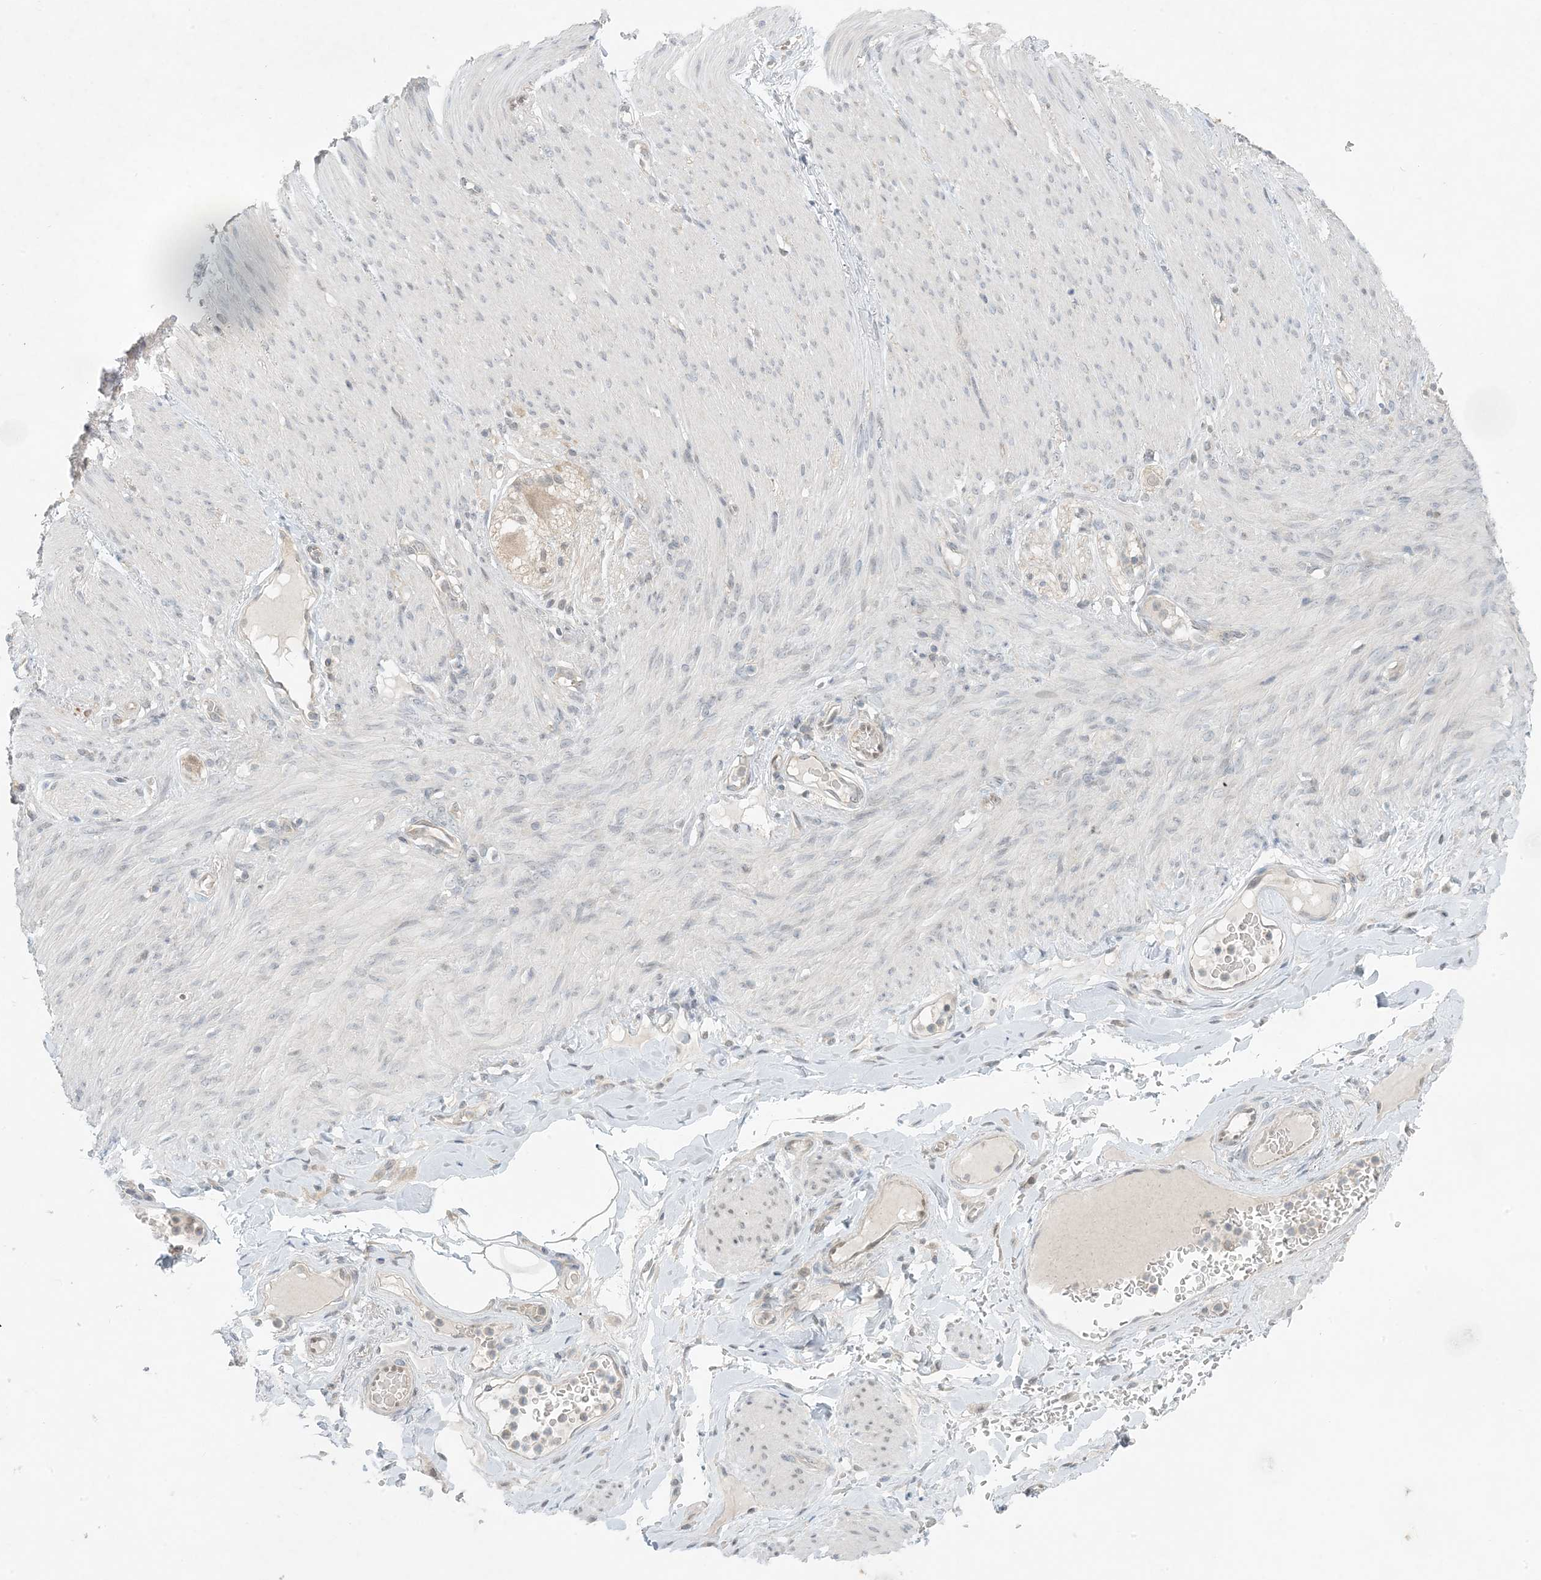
{"staining": {"intensity": "negative", "quantity": "none", "location": "none"}, "tissue": "adipose tissue", "cell_type": "Adipocytes", "image_type": "normal", "snomed": [{"axis": "morphology", "description": "Normal tissue, NOS"}, {"axis": "topography", "description": "Colon"}, {"axis": "topography", "description": "Peripheral nerve tissue"}], "caption": "DAB (3,3'-diaminobenzidine) immunohistochemical staining of normal human adipose tissue exhibits no significant positivity in adipocytes. Brightfield microscopy of immunohistochemistry (IHC) stained with DAB (3,3'-diaminobenzidine) (brown) and hematoxylin (blue), captured at high magnification.", "gene": "OBI1", "patient": {"sex": "female", "age": 61}}